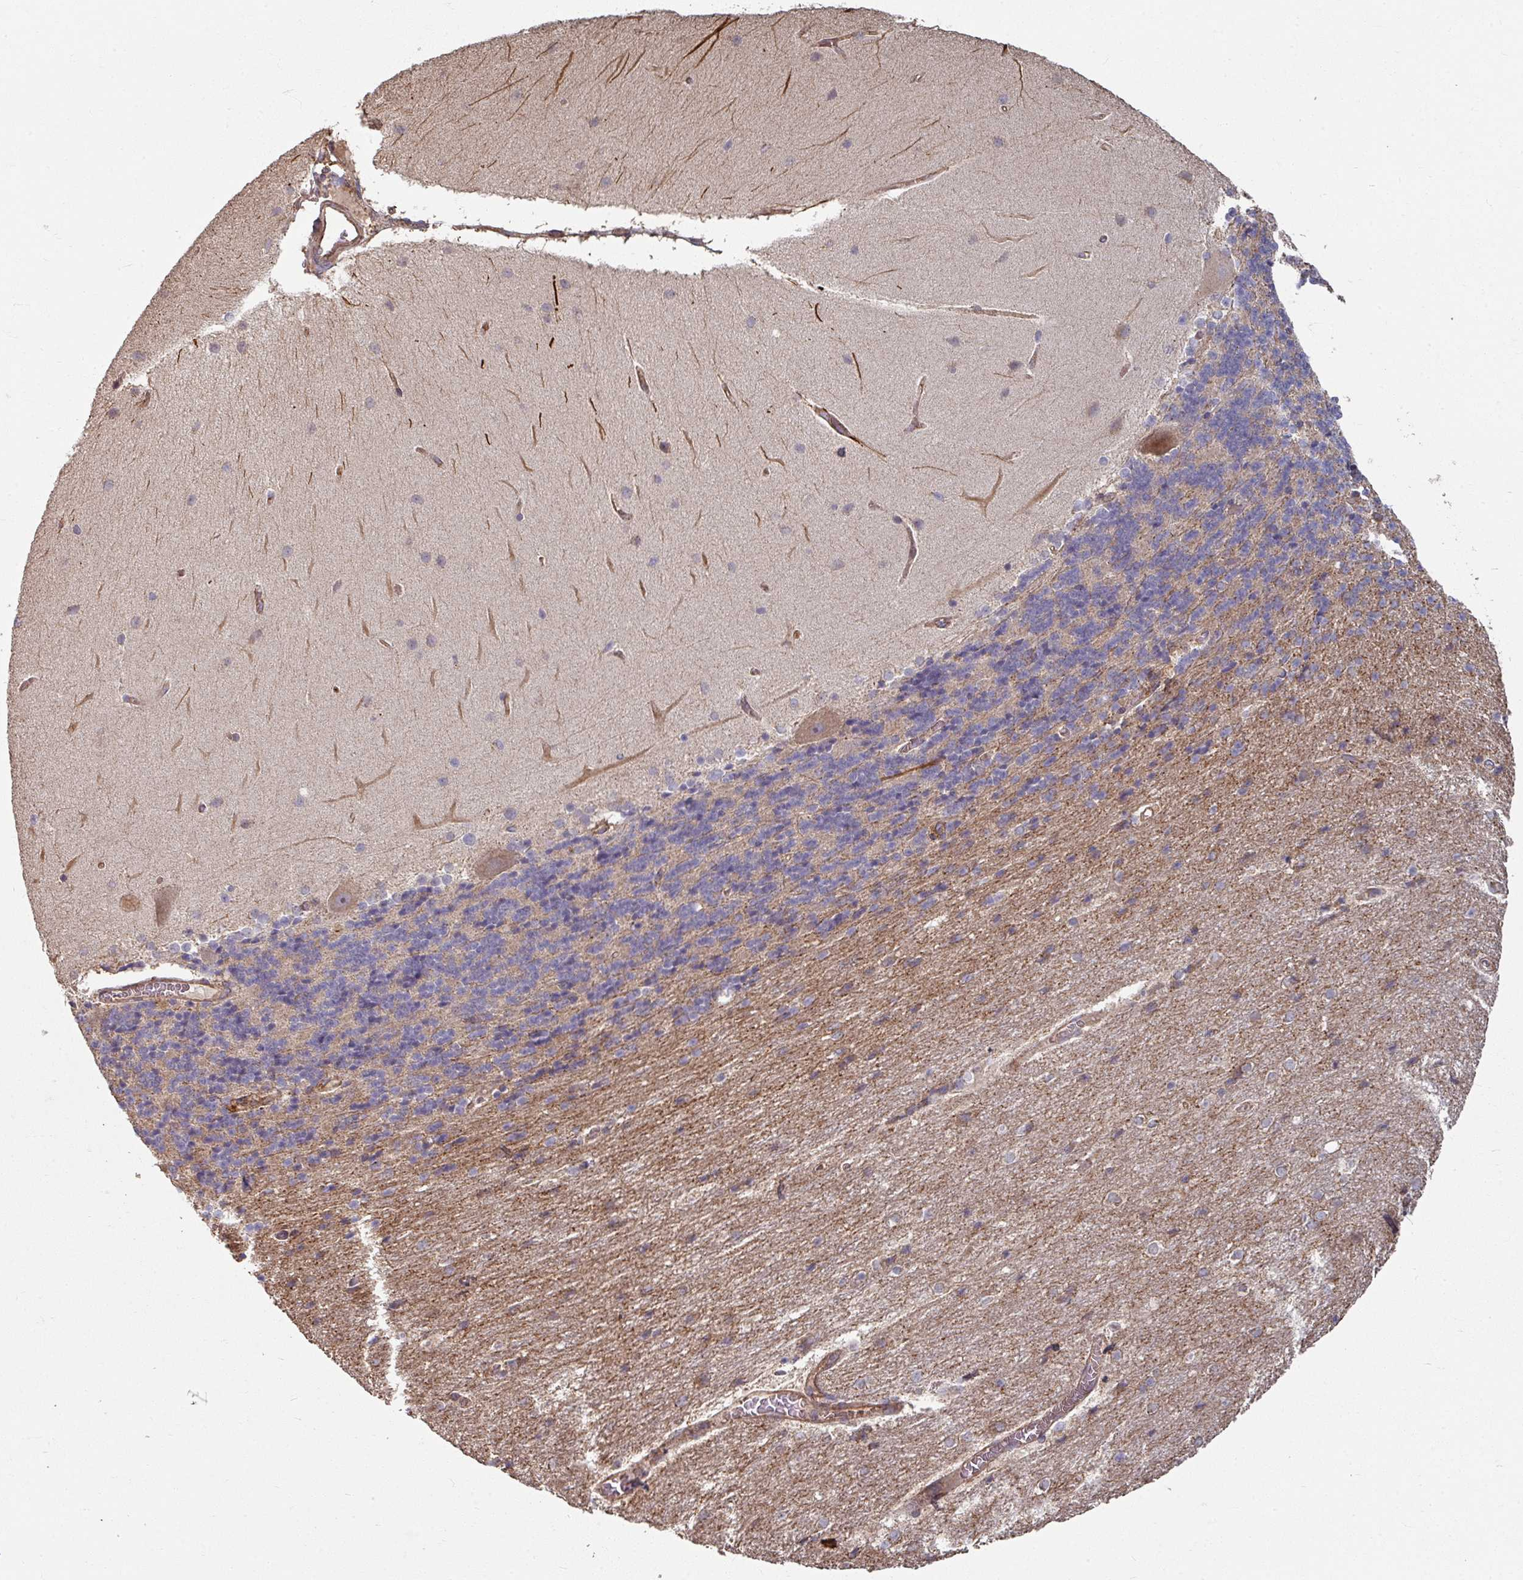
{"staining": {"intensity": "moderate", "quantity": "<25%", "location": "cytoplasmic/membranous"}, "tissue": "cerebellum", "cell_type": "Cells in granular layer", "image_type": "normal", "snomed": [{"axis": "morphology", "description": "Normal tissue, NOS"}, {"axis": "topography", "description": "Cerebellum"}], "caption": "Immunohistochemical staining of unremarkable cerebellum shows <25% levels of moderate cytoplasmic/membranous protein positivity in about <25% of cells in granular layer.", "gene": "CCDC68", "patient": {"sex": "female", "age": 54}}